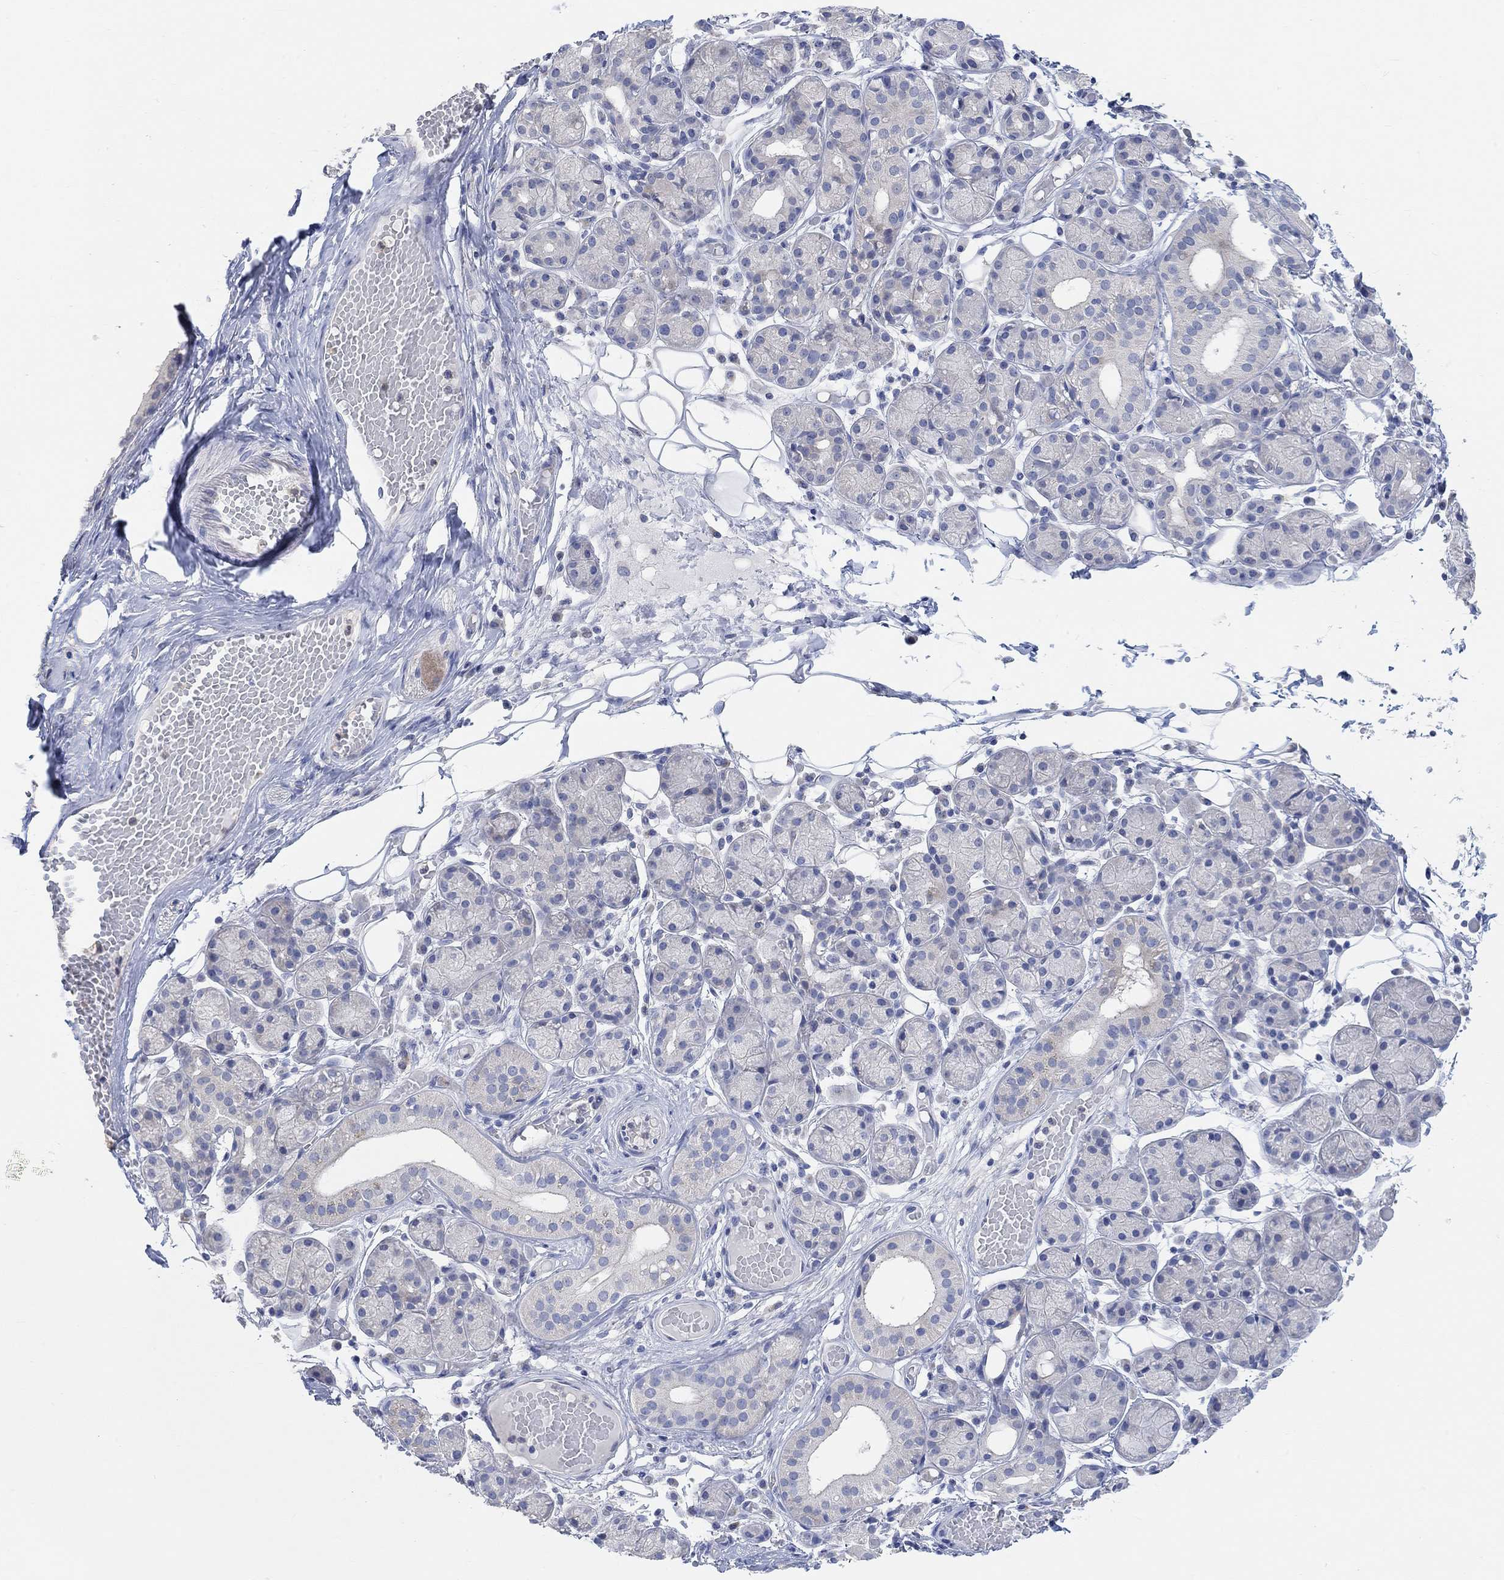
{"staining": {"intensity": "negative", "quantity": "none", "location": "none"}, "tissue": "salivary gland", "cell_type": "Glandular cells", "image_type": "normal", "snomed": [{"axis": "morphology", "description": "Normal tissue, NOS"}, {"axis": "topography", "description": "Salivary gland"}, {"axis": "topography", "description": "Peripheral nerve tissue"}], "caption": "Immunohistochemistry of normal human salivary gland displays no positivity in glandular cells. (Brightfield microscopy of DAB immunohistochemistry (IHC) at high magnification).", "gene": "NLRP14", "patient": {"sex": "male", "age": 71}}